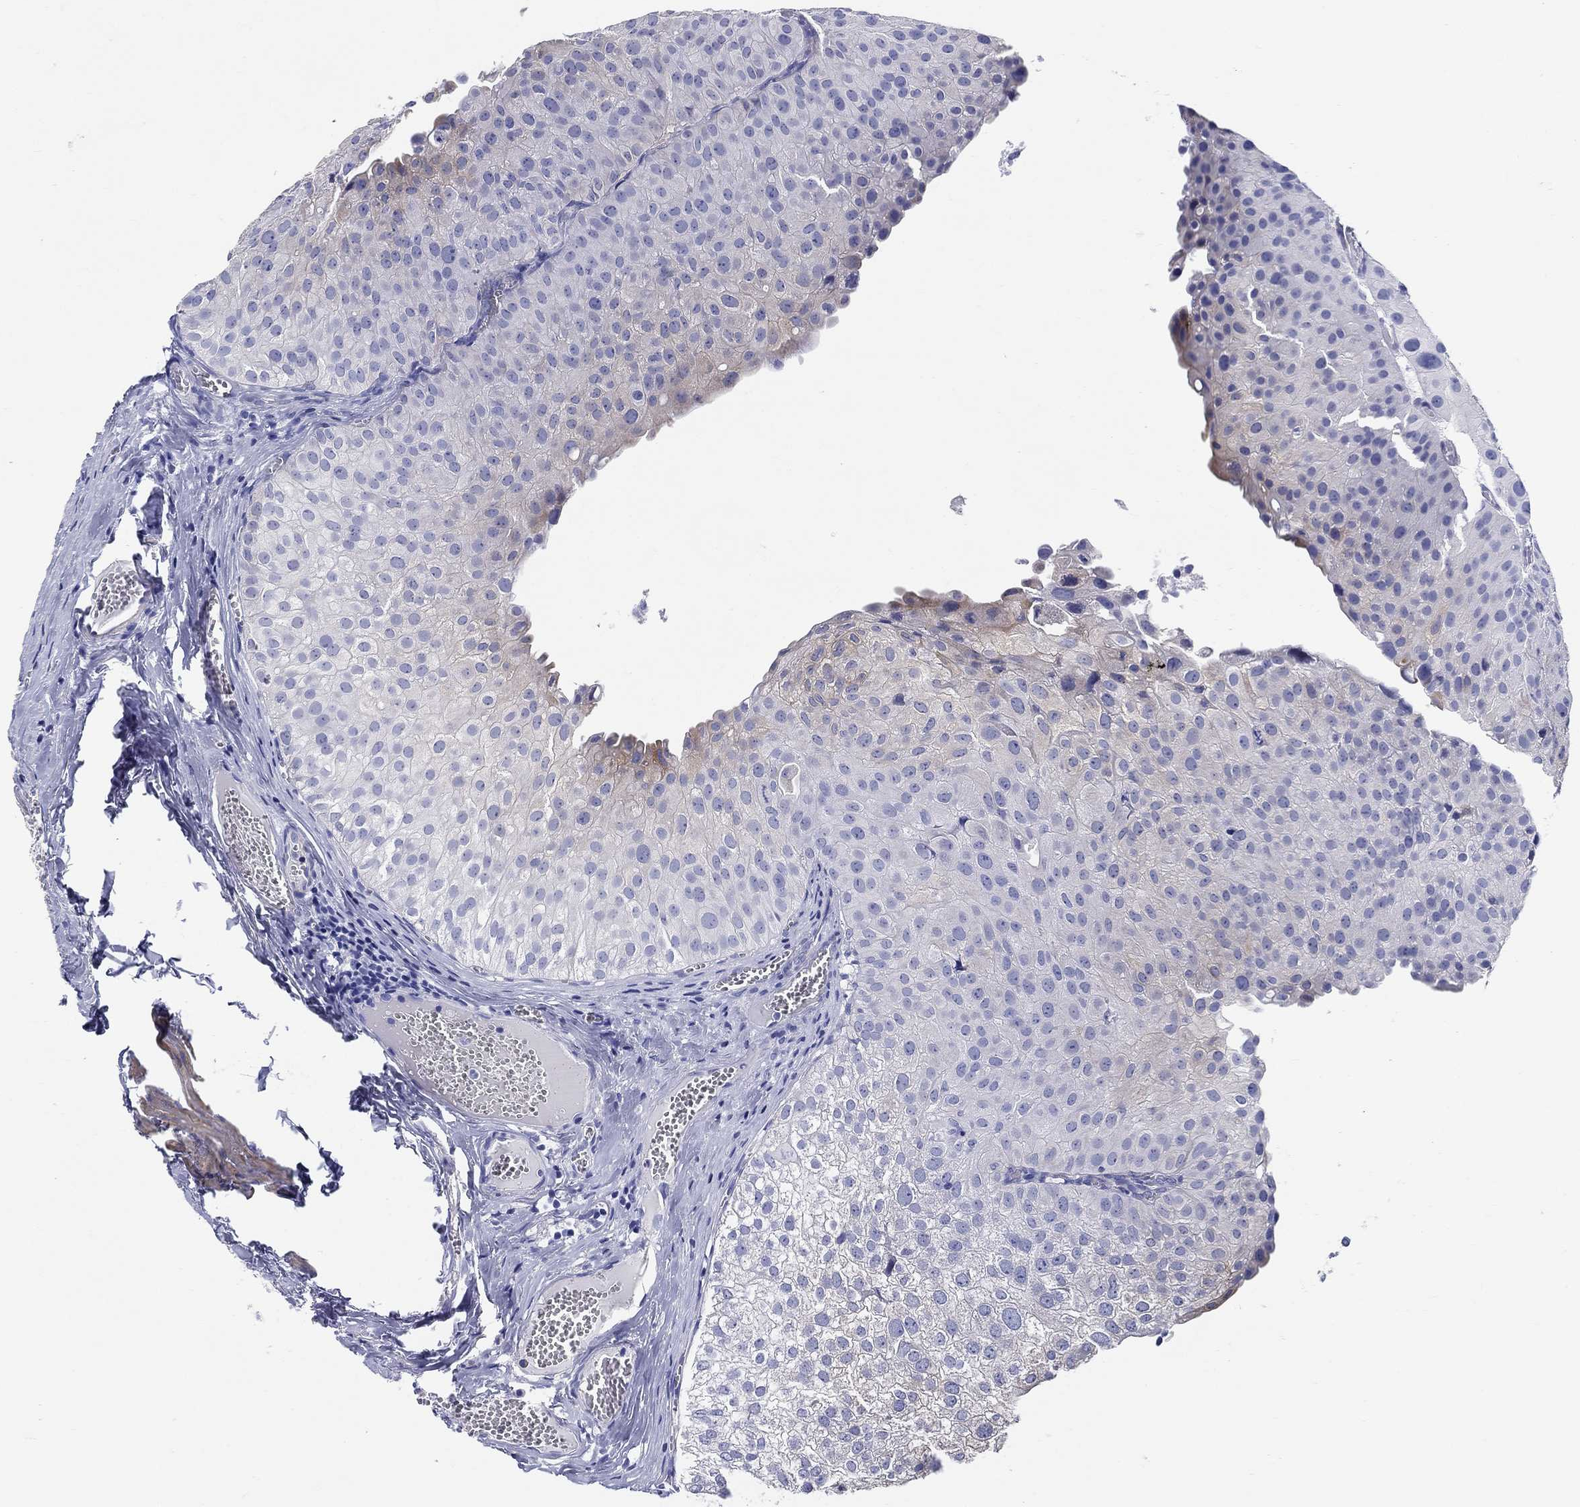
{"staining": {"intensity": "moderate", "quantity": "<25%", "location": "cytoplasmic/membranous"}, "tissue": "urothelial cancer", "cell_type": "Tumor cells", "image_type": "cancer", "snomed": [{"axis": "morphology", "description": "Urothelial carcinoma, Low grade"}, {"axis": "topography", "description": "Urinary bladder"}], "caption": "Protein staining by IHC exhibits moderate cytoplasmic/membranous expression in about <25% of tumor cells in urothelial cancer. (brown staining indicates protein expression, while blue staining denotes nuclei).", "gene": "CRYGS", "patient": {"sex": "female", "age": 78}}